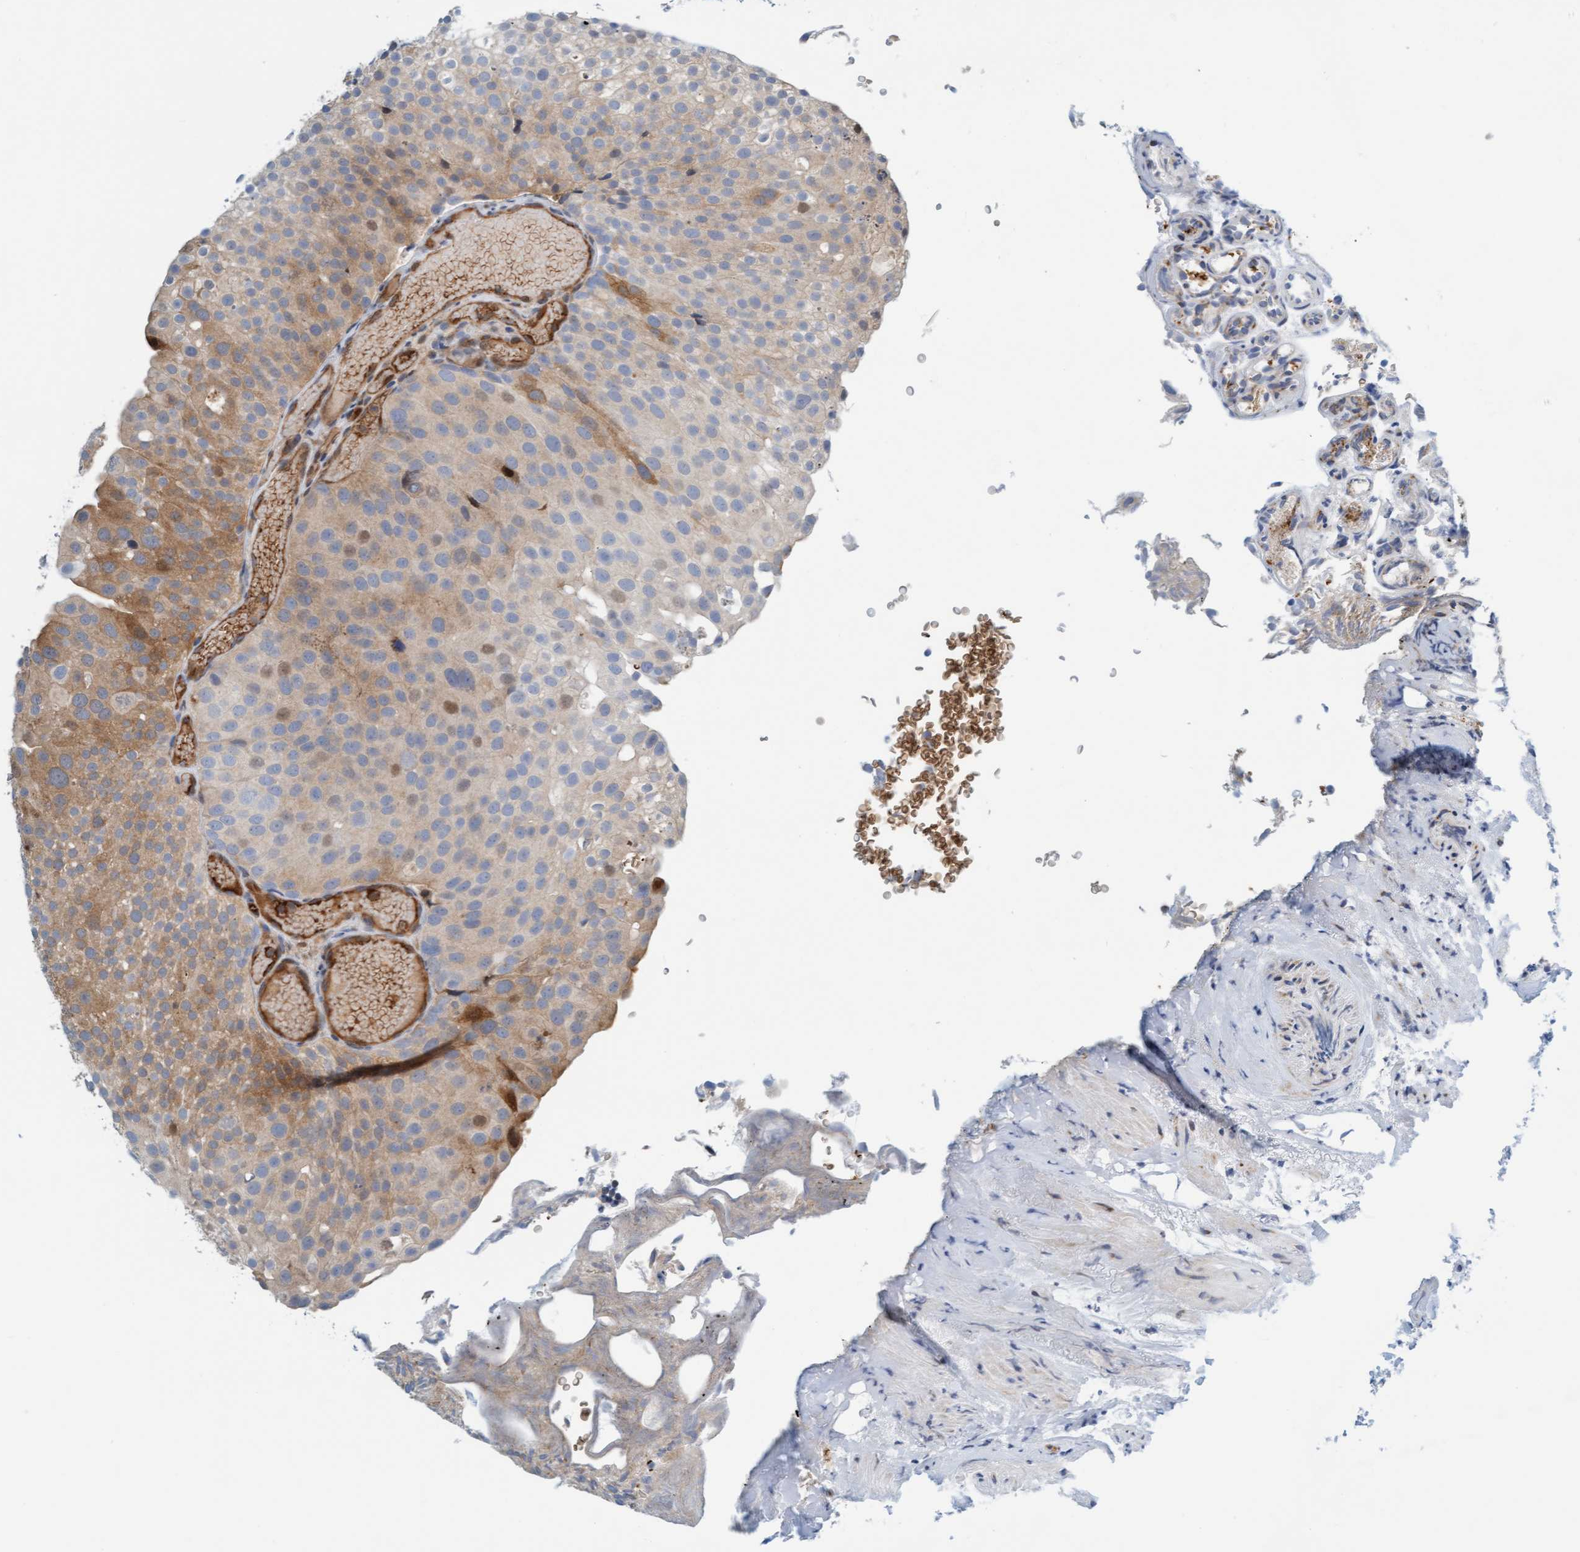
{"staining": {"intensity": "moderate", "quantity": "25%-75%", "location": "cytoplasmic/membranous,nuclear"}, "tissue": "urothelial cancer", "cell_type": "Tumor cells", "image_type": "cancer", "snomed": [{"axis": "morphology", "description": "Urothelial carcinoma, Low grade"}, {"axis": "topography", "description": "Urinary bladder"}], "caption": "DAB immunohistochemical staining of human urothelial cancer demonstrates moderate cytoplasmic/membranous and nuclear protein expression in approximately 25%-75% of tumor cells. Immunohistochemistry stains the protein of interest in brown and the nuclei are stained blue.", "gene": "EIF4EBP1", "patient": {"sex": "male", "age": 78}}